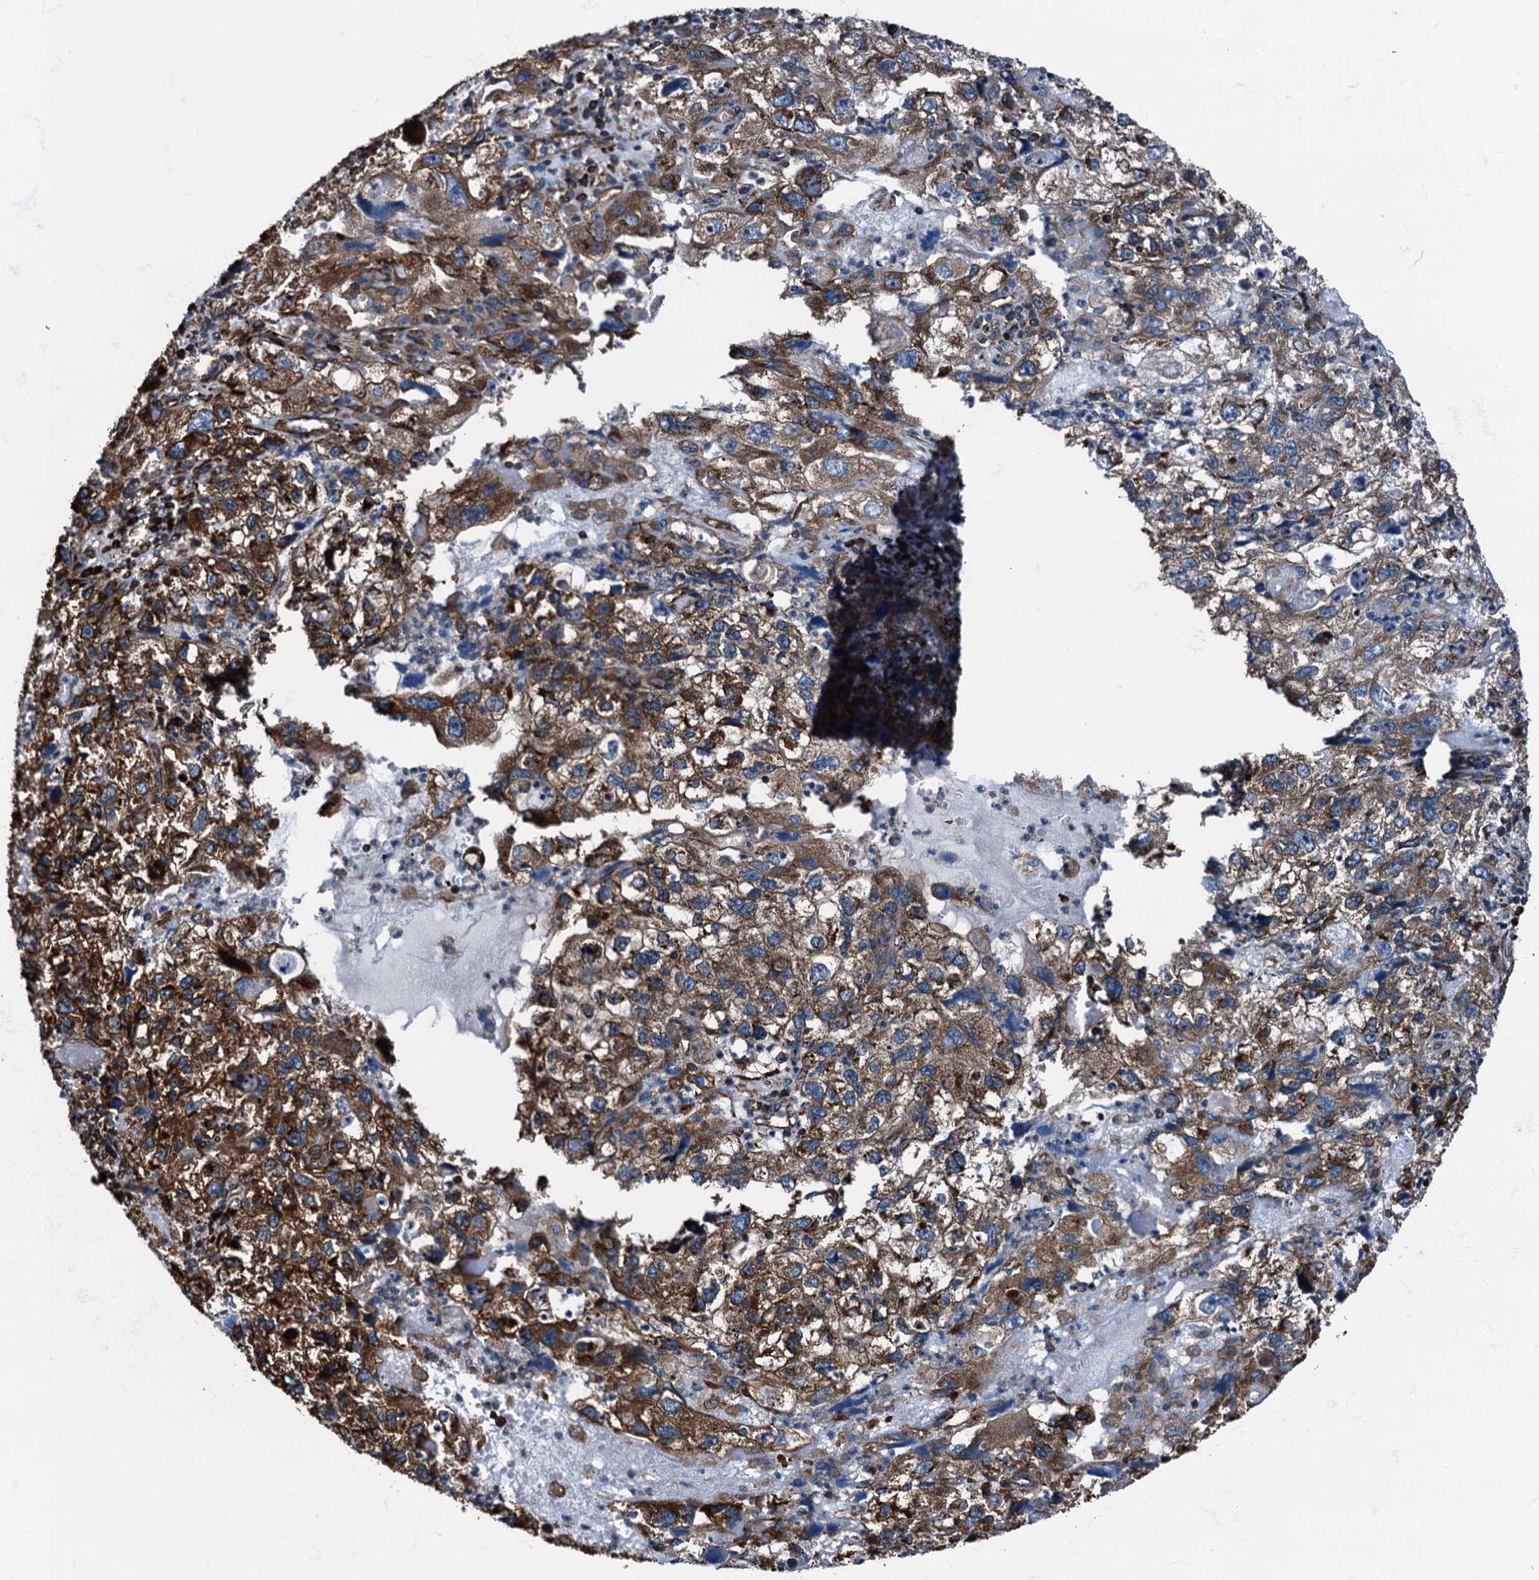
{"staining": {"intensity": "moderate", "quantity": ">75%", "location": "cytoplasmic/membranous"}, "tissue": "endometrial cancer", "cell_type": "Tumor cells", "image_type": "cancer", "snomed": [{"axis": "morphology", "description": "Adenocarcinoma, NOS"}, {"axis": "topography", "description": "Endometrium"}], "caption": "Moderate cytoplasmic/membranous positivity is present in approximately >75% of tumor cells in endometrial cancer.", "gene": "ATP2C1", "patient": {"sex": "female", "age": 49}}